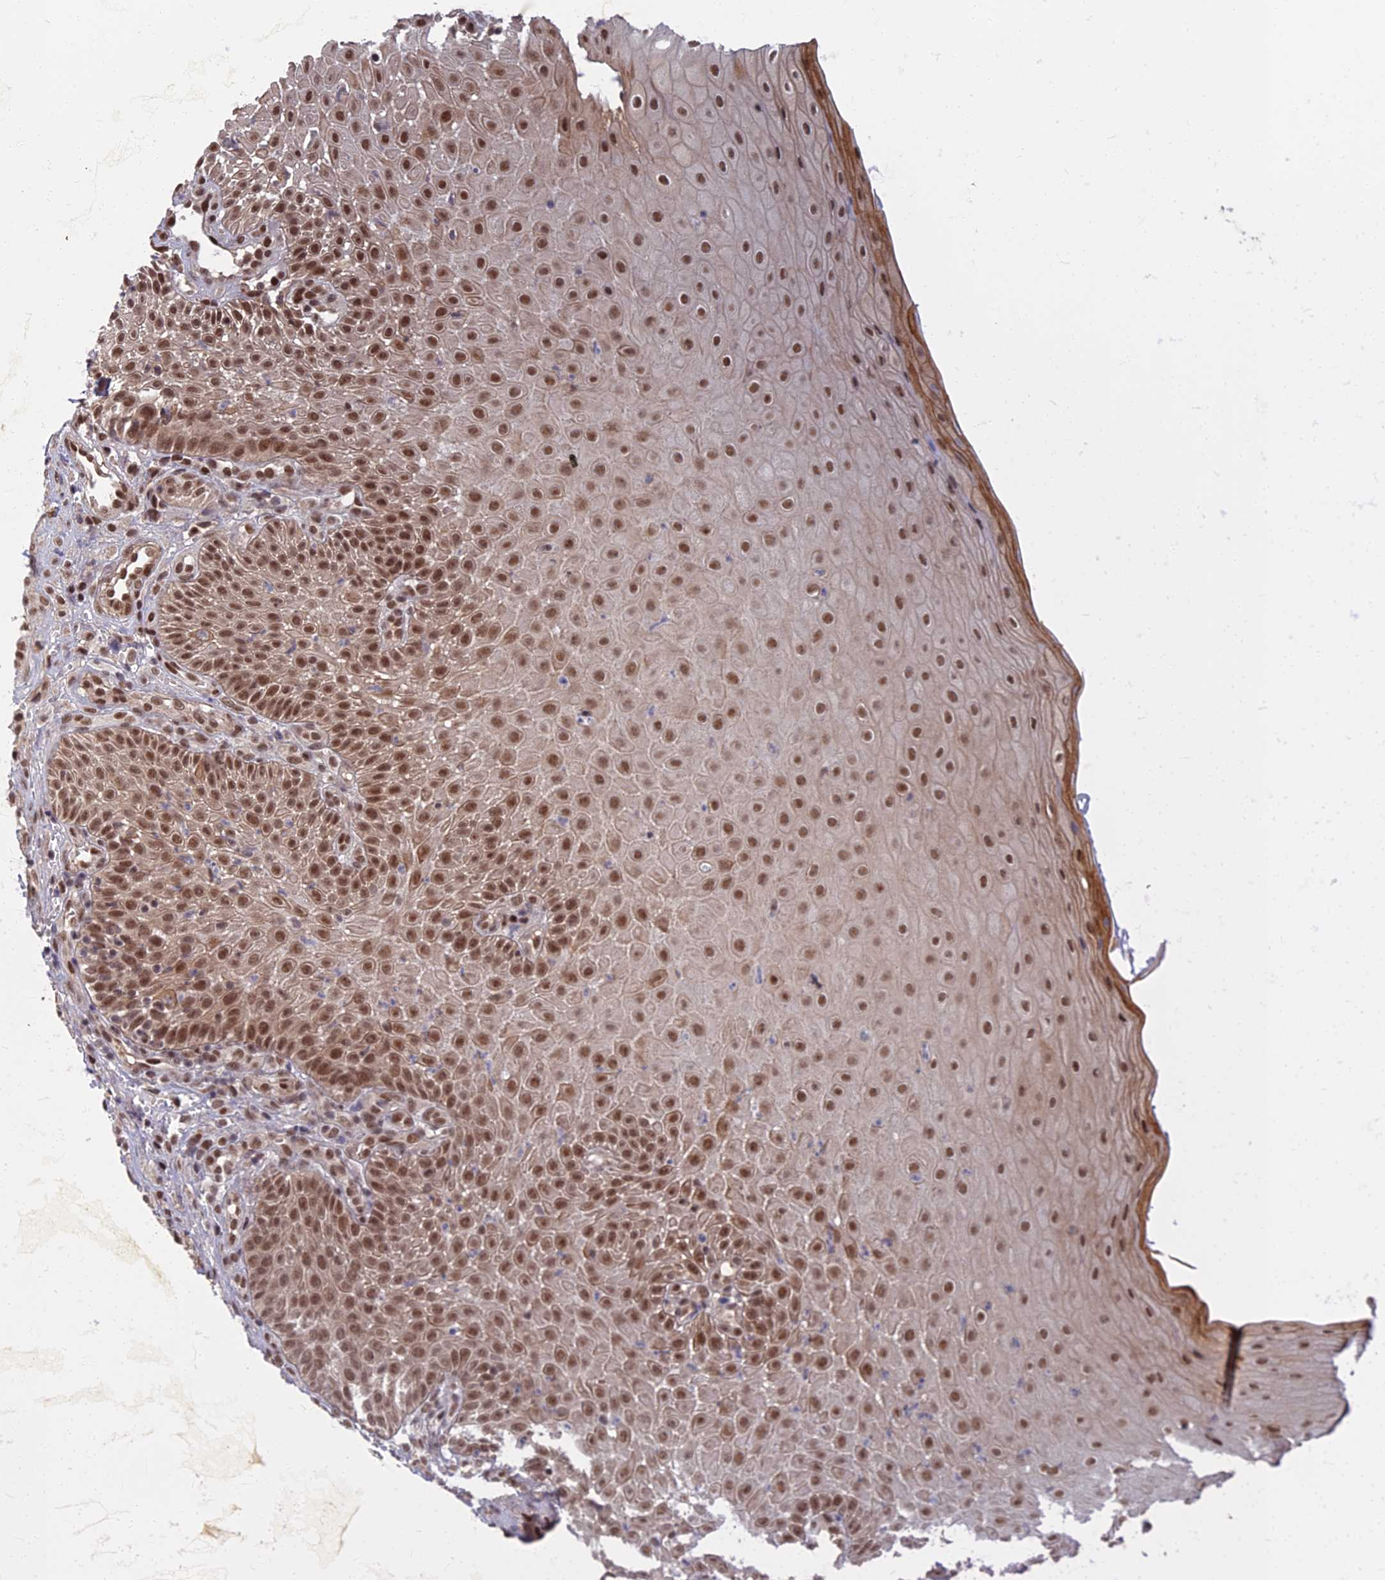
{"staining": {"intensity": "moderate", "quantity": ">75%", "location": "nuclear"}, "tissue": "oral mucosa", "cell_type": "Squamous epithelial cells", "image_type": "normal", "snomed": [{"axis": "morphology", "description": "Normal tissue, NOS"}, {"axis": "topography", "description": "Oral tissue"}], "caption": "A brown stain highlights moderate nuclear staining of a protein in squamous epithelial cells of benign oral mucosa. The protein of interest is shown in brown color, while the nuclei are stained blue.", "gene": "TCEA2", "patient": {"sex": "female", "age": 13}}